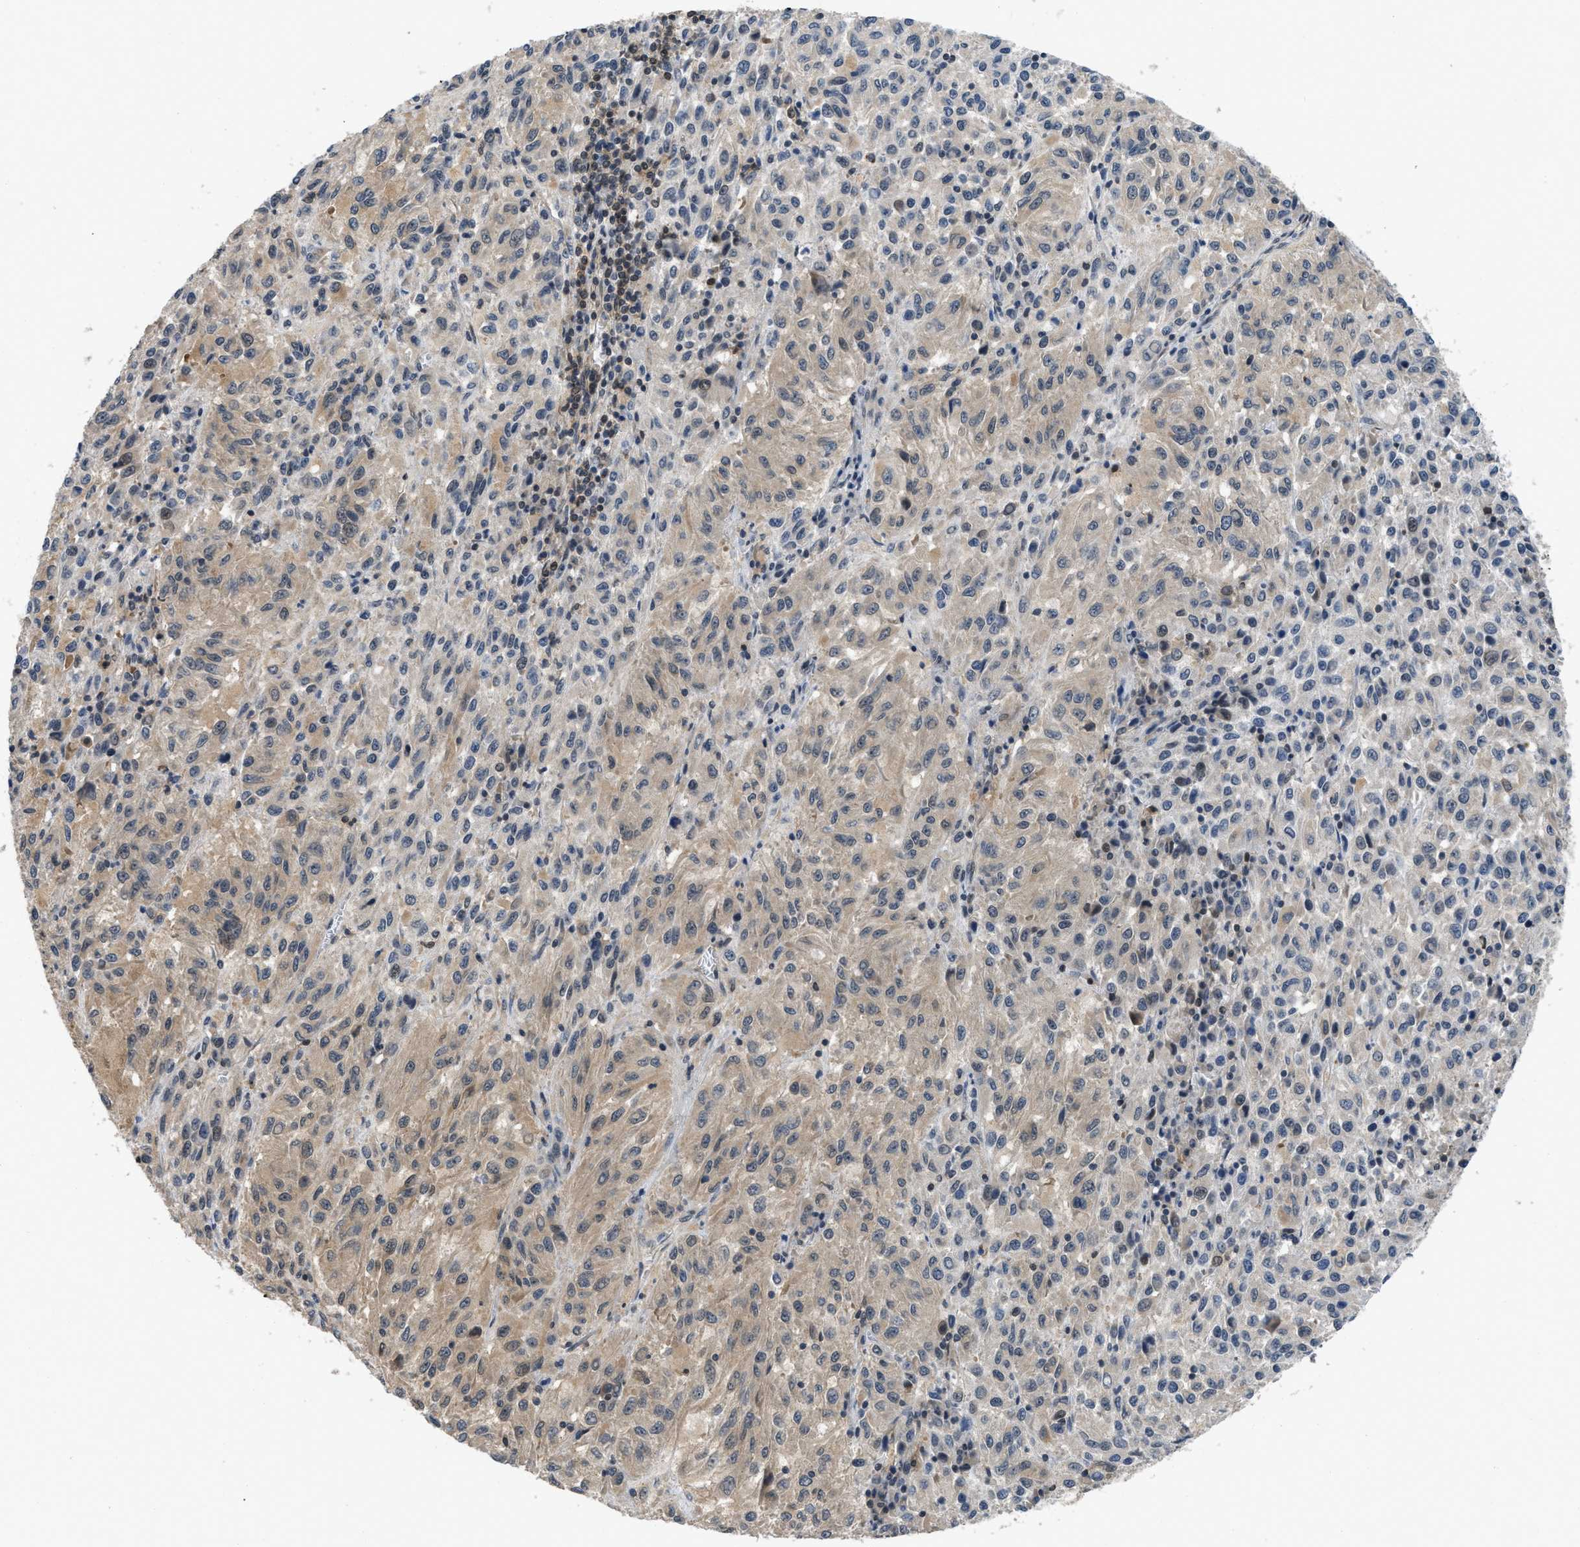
{"staining": {"intensity": "weak", "quantity": ">75%", "location": "cytoplasmic/membranous"}, "tissue": "melanoma", "cell_type": "Tumor cells", "image_type": "cancer", "snomed": [{"axis": "morphology", "description": "Malignant melanoma, Metastatic site"}, {"axis": "topography", "description": "Lung"}], "caption": "This micrograph reveals IHC staining of melanoma, with low weak cytoplasmic/membranous expression in about >75% of tumor cells.", "gene": "TES", "patient": {"sex": "male", "age": 64}}